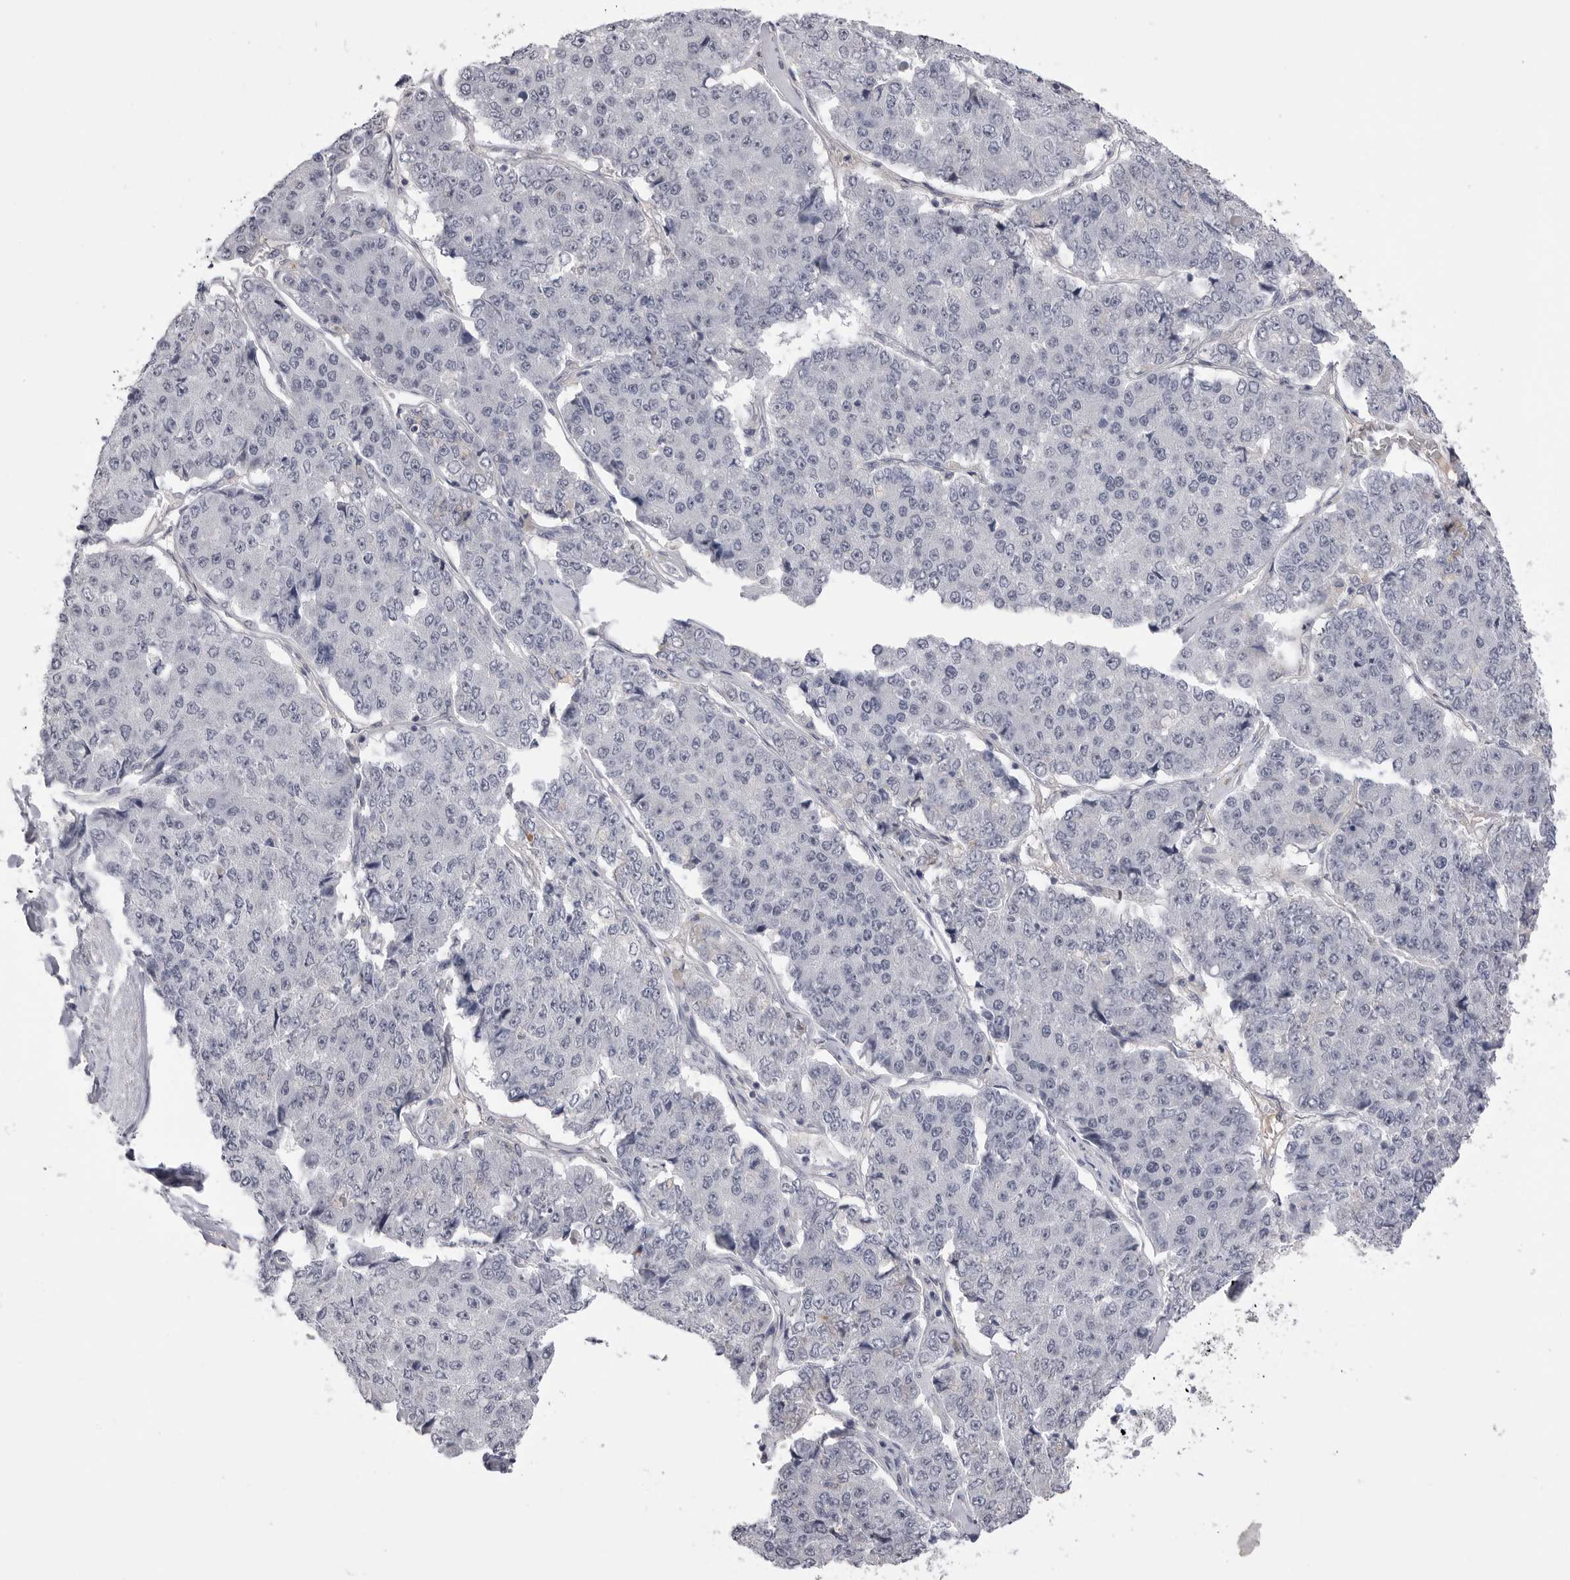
{"staining": {"intensity": "negative", "quantity": "none", "location": "none"}, "tissue": "pancreatic cancer", "cell_type": "Tumor cells", "image_type": "cancer", "snomed": [{"axis": "morphology", "description": "Adenocarcinoma, NOS"}, {"axis": "topography", "description": "Pancreas"}], "caption": "Pancreatic cancer (adenocarcinoma) was stained to show a protein in brown. There is no significant staining in tumor cells. Nuclei are stained in blue.", "gene": "DLGAP3", "patient": {"sex": "male", "age": 50}}